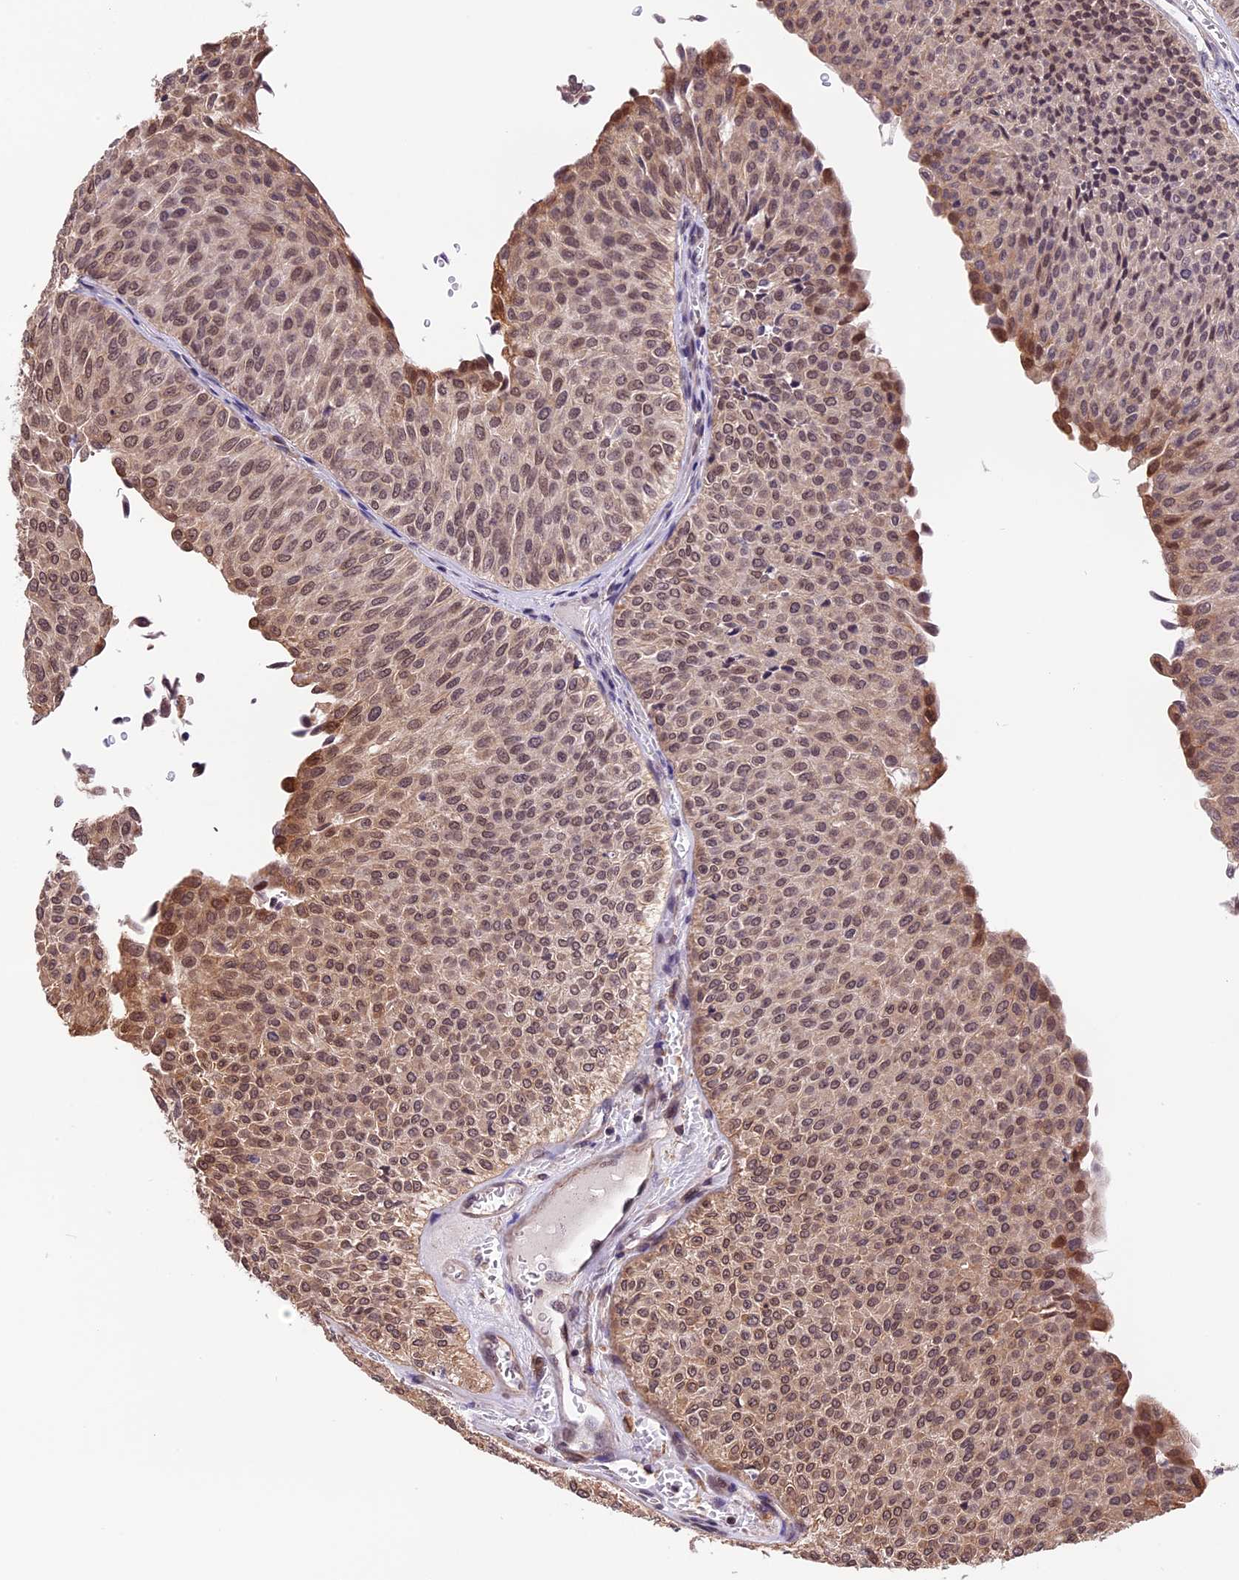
{"staining": {"intensity": "moderate", "quantity": "25%-75%", "location": "cytoplasmic/membranous,nuclear"}, "tissue": "urothelial cancer", "cell_type": "Tumor cells", "image_type": "cancer", "snomed": [{"axis": "morphology", "description": "Urothelial carcinoma, Low grade"}, {"axis": "topography", "description": "Urinary bladder"}], "caption": "Protein staining shows moderate cytoplasmic/membranous and nuclear staining in about 25%-75% of tumor cells in urothelial cancer.", "gene": "ZC3H4", "patient": {"sex": "male", "age": 78}}